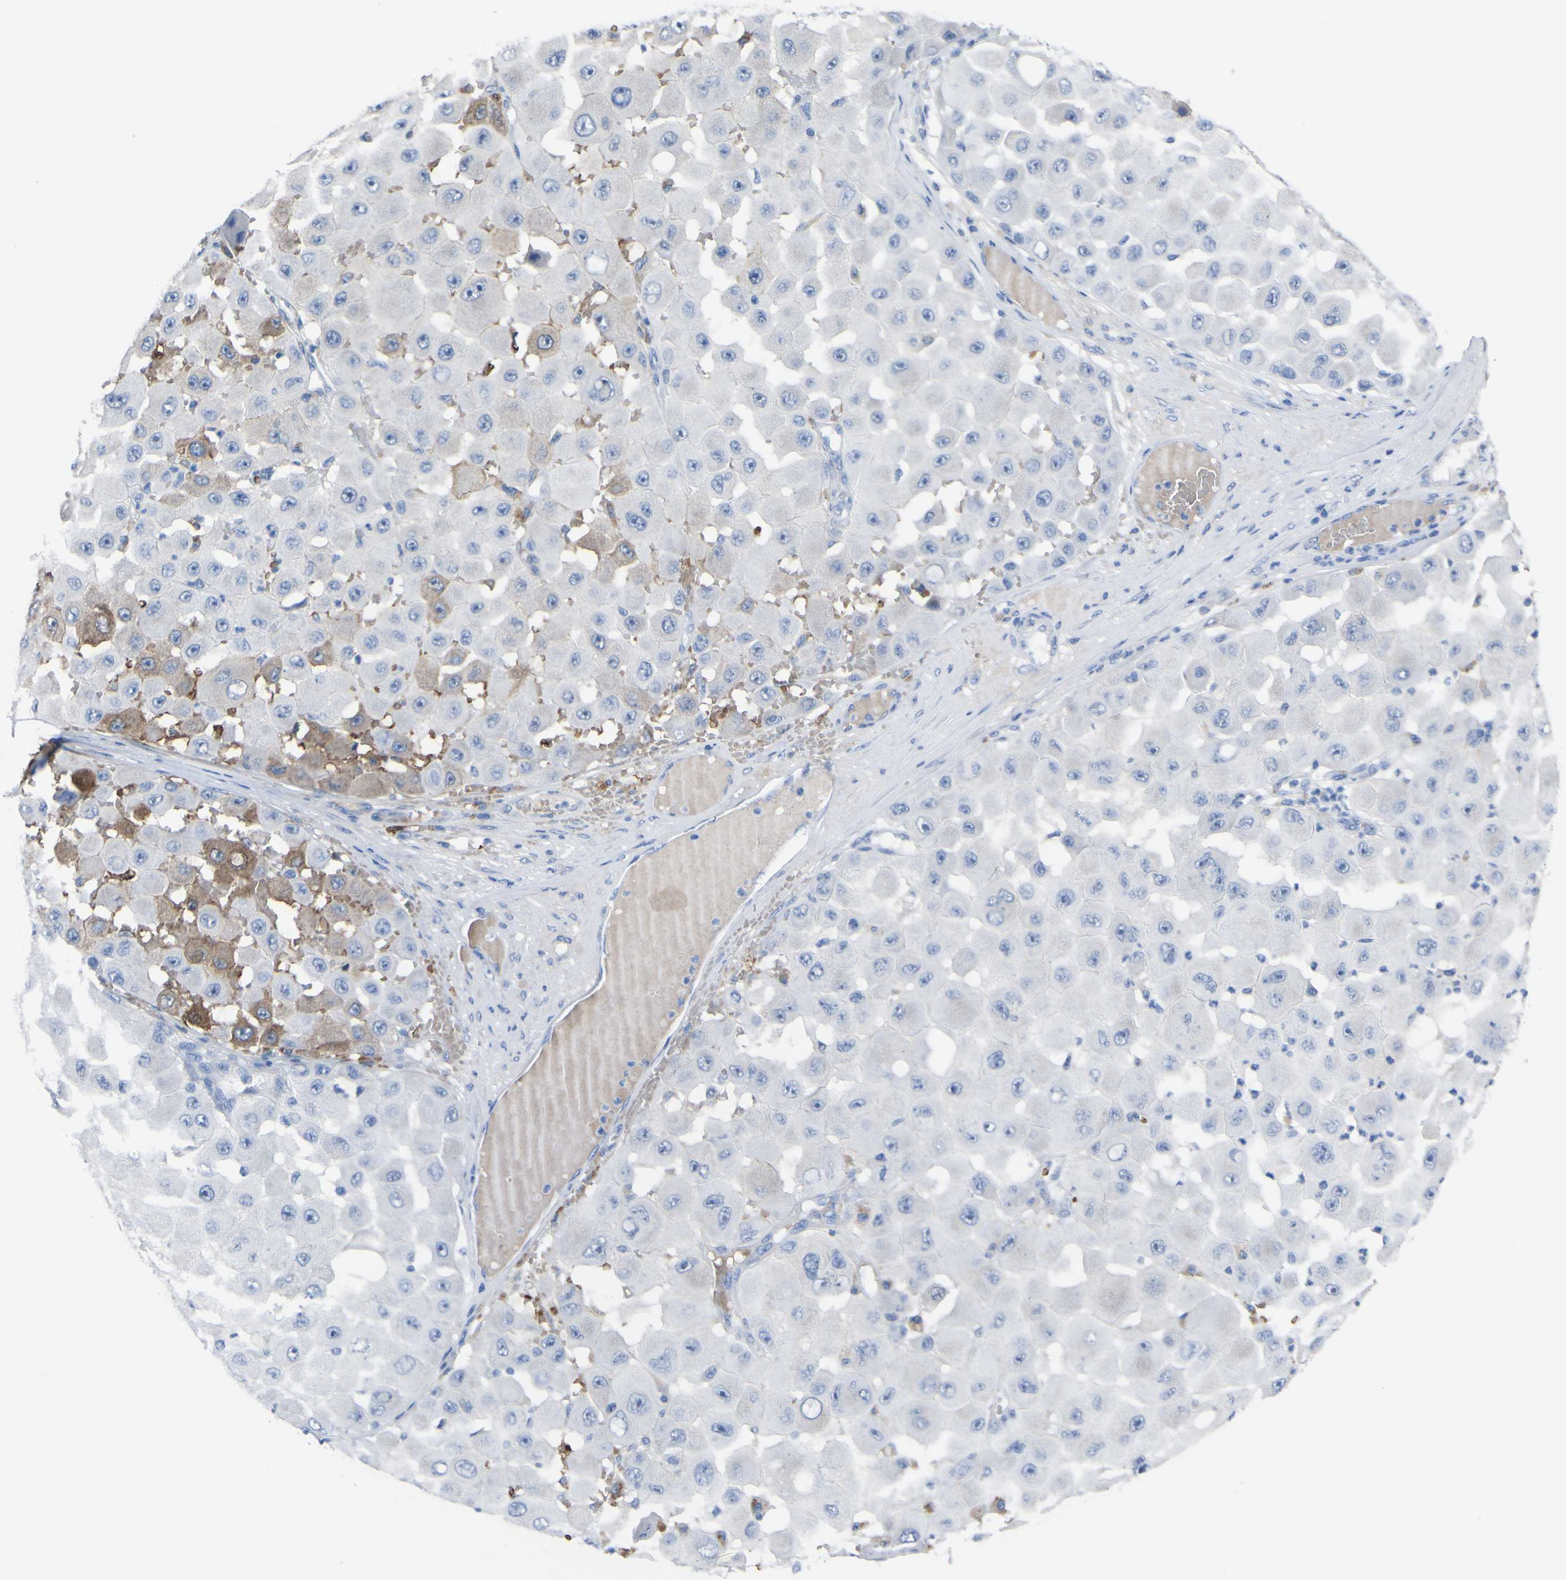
{"staining": {"intensity": "negative", "quantity": "none", "location": "none"}, "tissue": "melanoma", "cell_type": "Tumor cells", "image_type": "cancer", "snomed": [{"axis": "morphology", "description": "Malignant melanoma, NOS"}, {"axis": "topography", "description": "Skin"}], "caption": "This is an immunohistochemistry micrograph of human malignant melanoma. There is no staining in tumor cells.", "gene": "GCM1", "patient": {"sex": "female", "age": 81}}